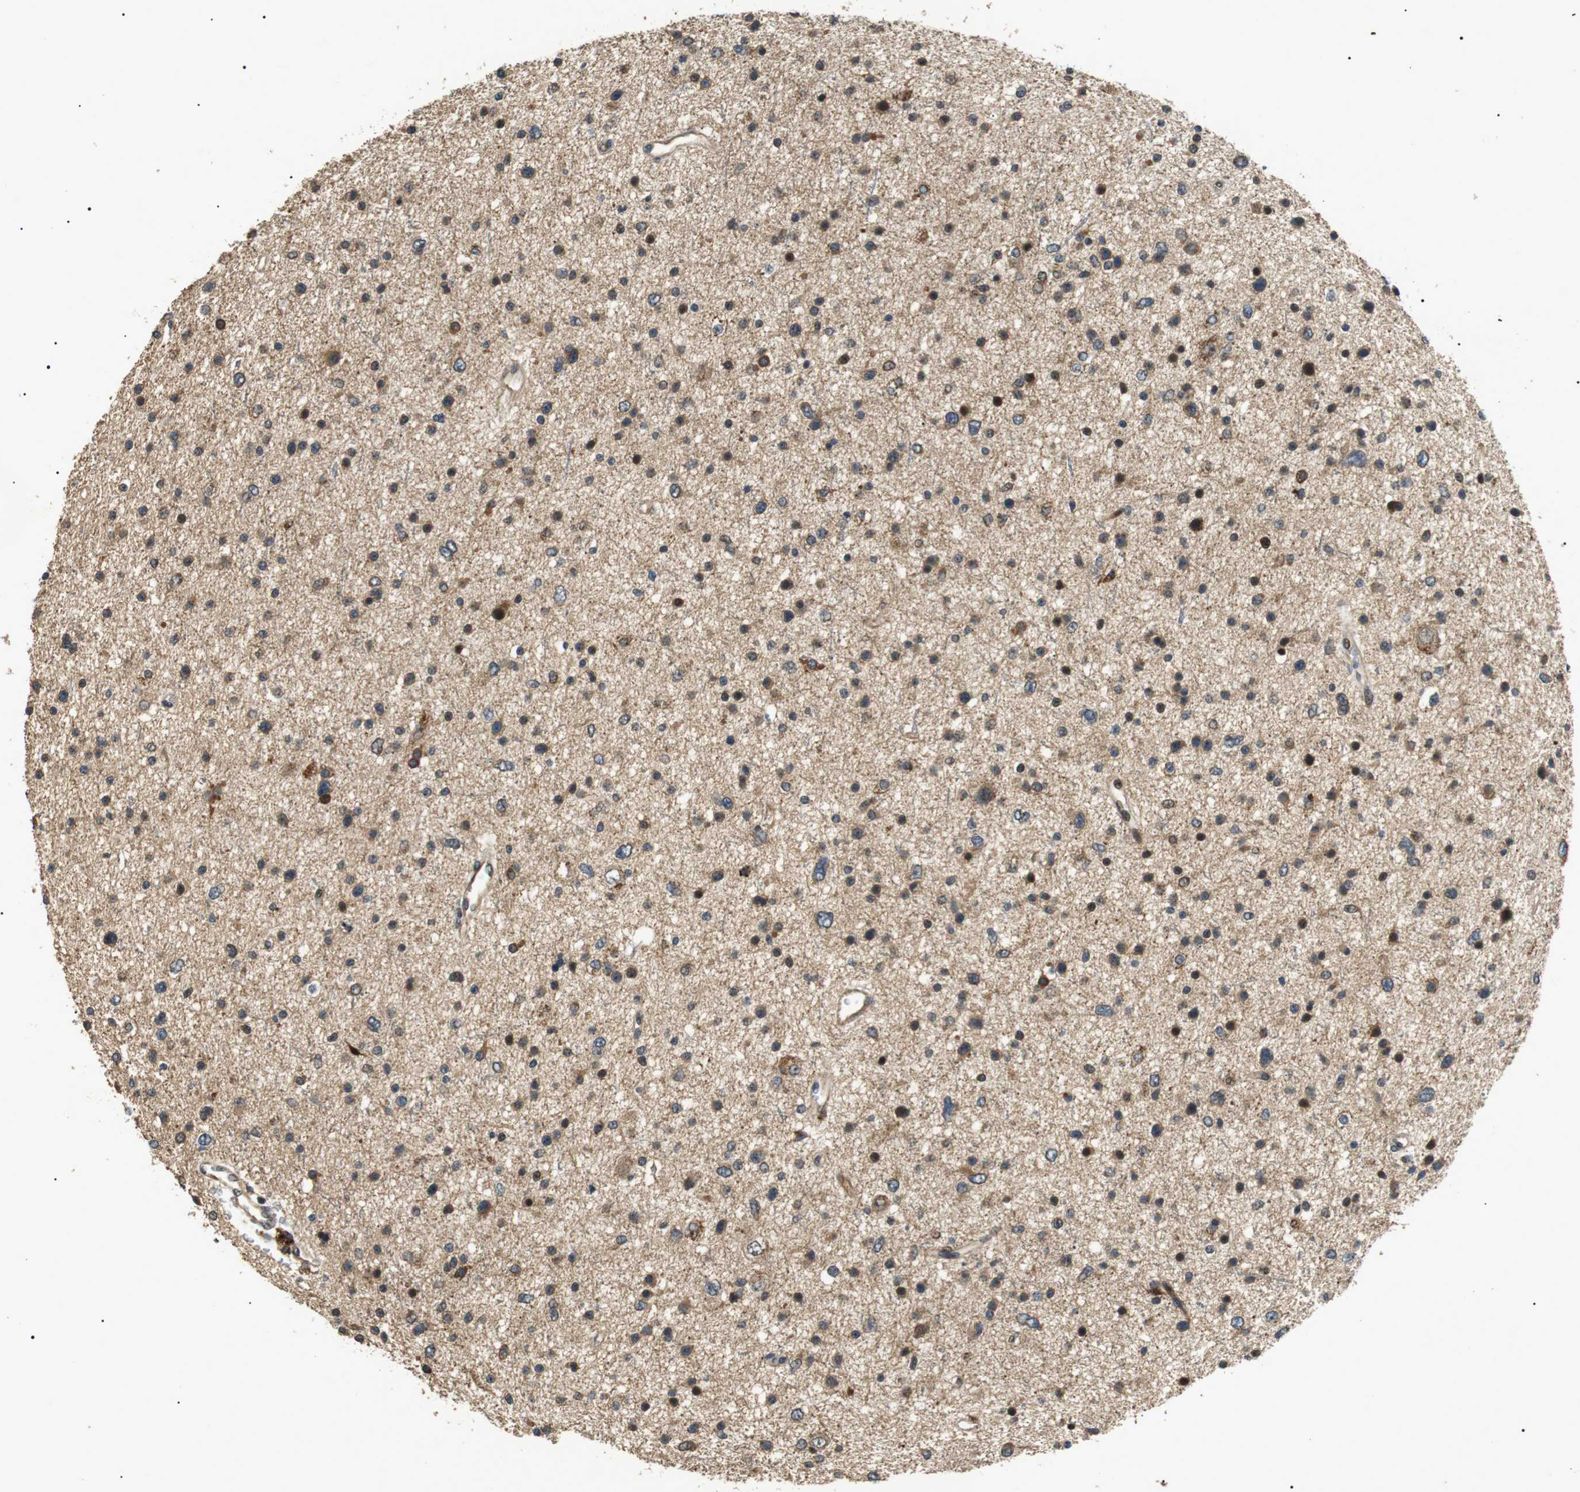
{"staining": {"intensity": "moderate", "quantity": "25%-75%", "location": "cytoplasmic/membranous"}, "tissue": "glioma", "cell_type": "Tumor cells", "image_type": "cancer", "snomed": [{"axis": "morphology", "description": "Glioma, malignant, Low grade"}, {"axis": "topography", "description": "Brain"}], "caption": "Immunohistochemical staining of glioma exhibits medium levels of moderate cytoplasmic/membranous protein positivity in about 25%-75% of tumor cells. (brown staining indicates protein expression, while blue staining denotes nuclei).", "gene": "HSPA13", "patient": {"sex": "female", "age": 37}}